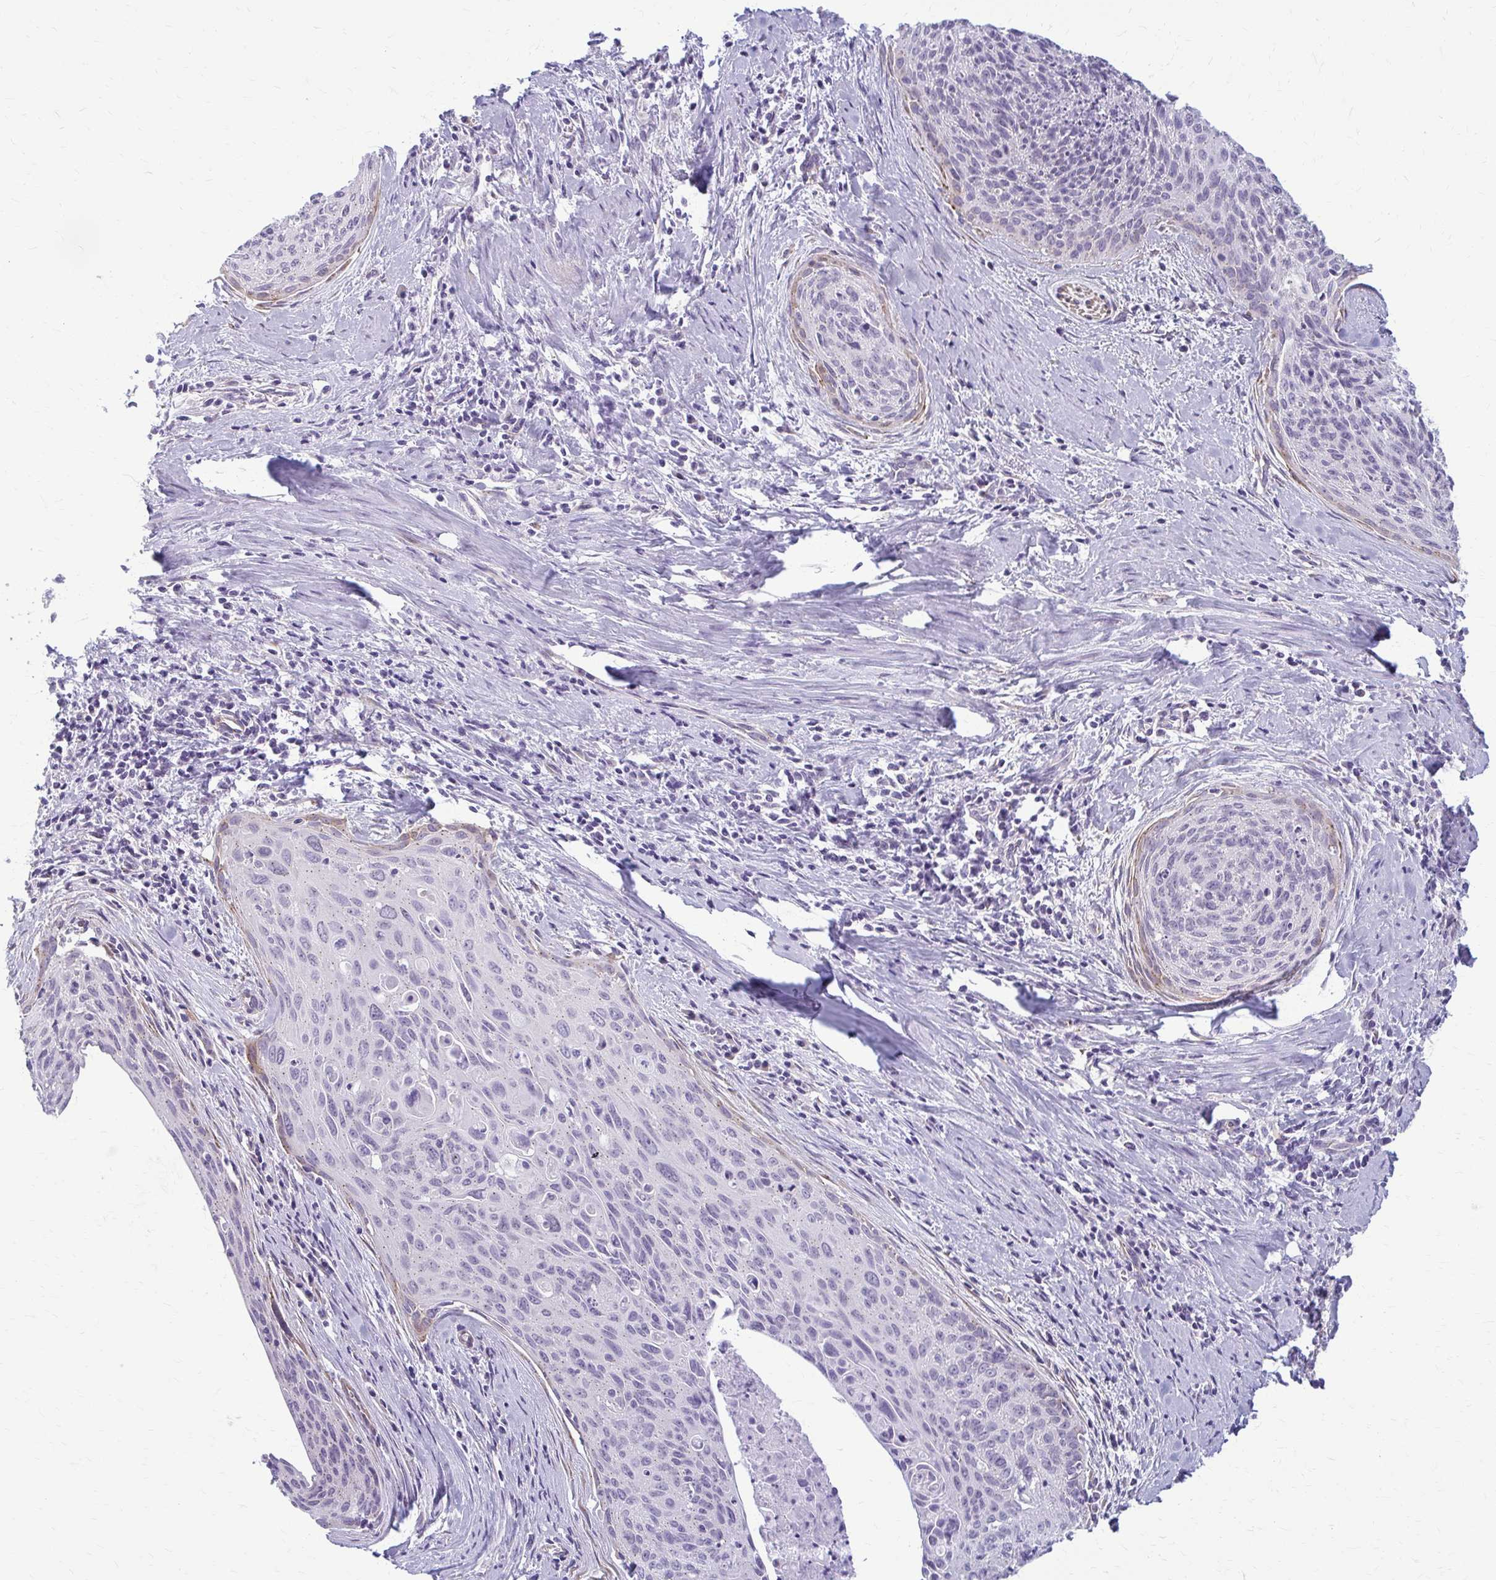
{"staining": {"intensity": "negative", "quantity": "none", "location": "none"}, "tissue": "cervical cancer", "cell_type": "Tumor cells", "image_type": "cancer", "snomed": [{"axis": "morphology", "description": "Squamous cell carcinoma, NOS"}, {"axis": "topography", "description": "Cervix"}], "caption": "Tumor cells show no significant protein staining in cervical cancer (squamous cell carcinoma).", "gene": "DEPP1", "patient": {"sex": "female", "age": 55}}